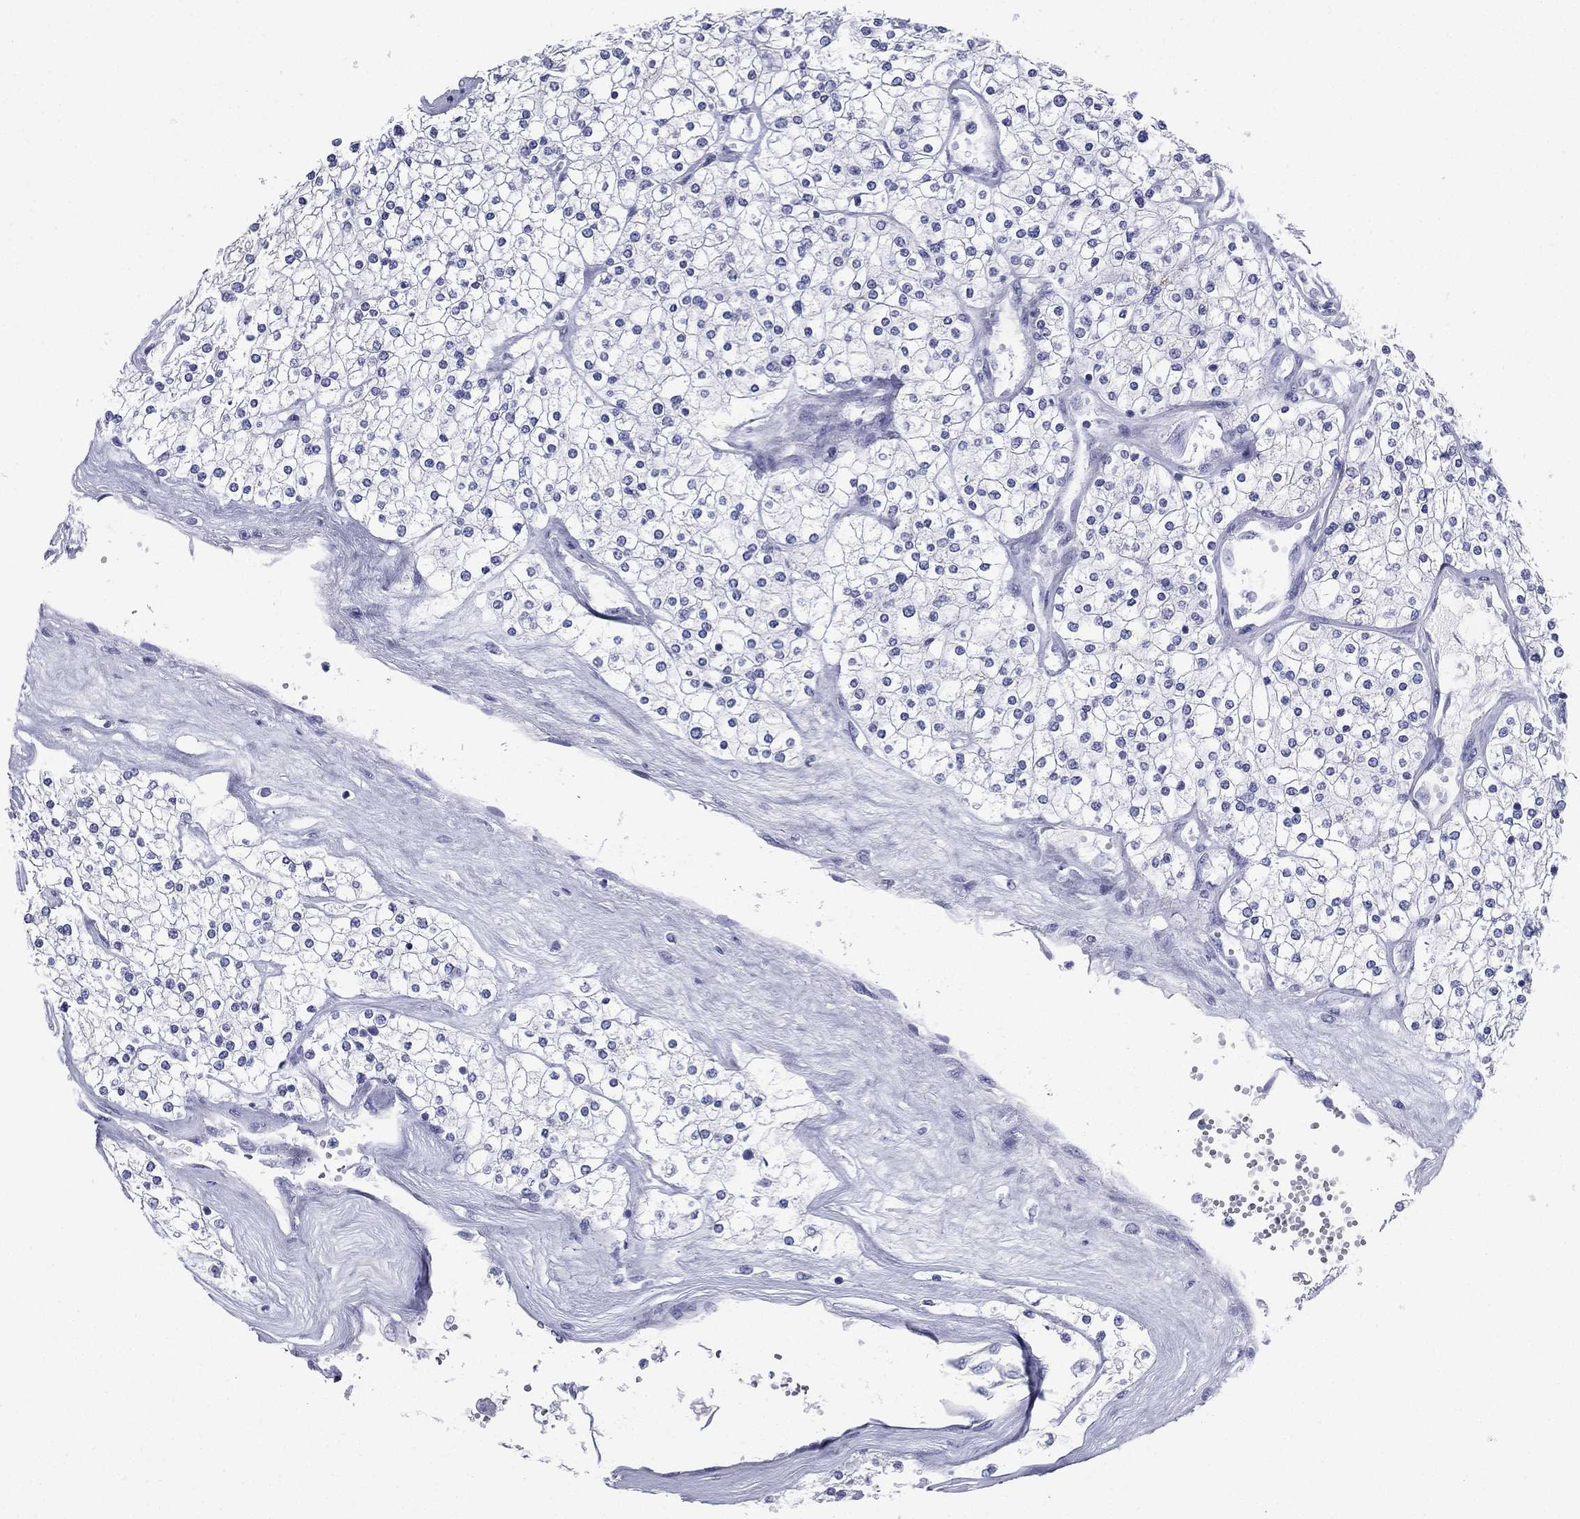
{"staining": {"intensity": "negative", "quantity": "none", "location": "none"}, "tissue": "renal cancer", "cell_type": "Tumor cells", "image_type": "cancer", "snomed": [{"axis": "morphology", "description": "Adenocarcinoma, NOS"}, {"axis": "topography", "description": "Kidney"}], "caption": "Immunohistochemistry of renal adenocarcinoma displays no expression in tumor cells. (DAB IHC with hematoxylin counter stain).", "gene": "FCER2", "patient": {"sex": "male", "age": 80}}